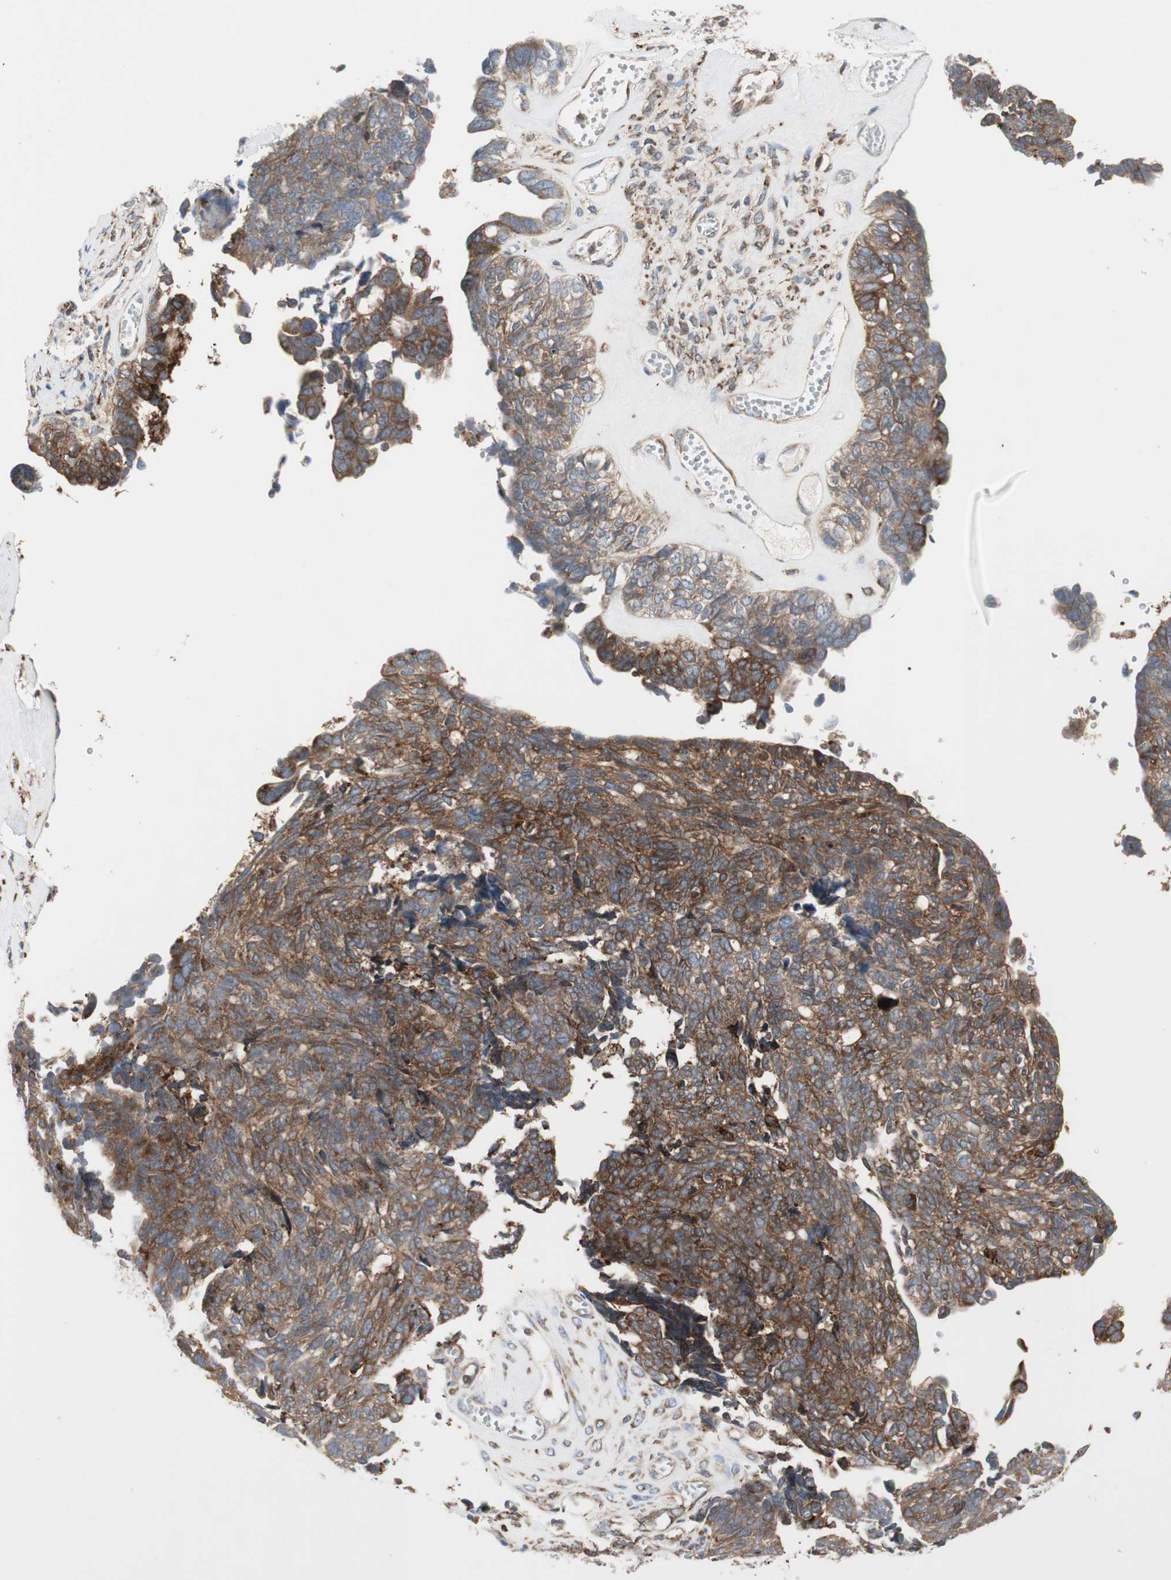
{"staining": {"intensity": "strong", "quantity": ">75%", "location": "cytoplasmic/membranous"}, "tissue": "ovarian cancer", "cell_type": "Tumor cells", "image_type": "cancer", "snomed": [{"axis": "morphology", "description": "Cystadenocarcinoma, serous, NOS"}, {"axis": "topography", "description": "Ovary"}], "caption": "Immunohistochemistry (IHC) micrograph of neoplastic tissue: human serous cystadenocarcinoma (ovarian) stained using IHC demonstrates high levels of strong protein expression localized specifically in the cytoplasmic/membranous of tumor cells, appearing as a cytoplasmic/membranous brown color.", "gene": "H6PD", "patient": {"sex": "female", "age": 79}}